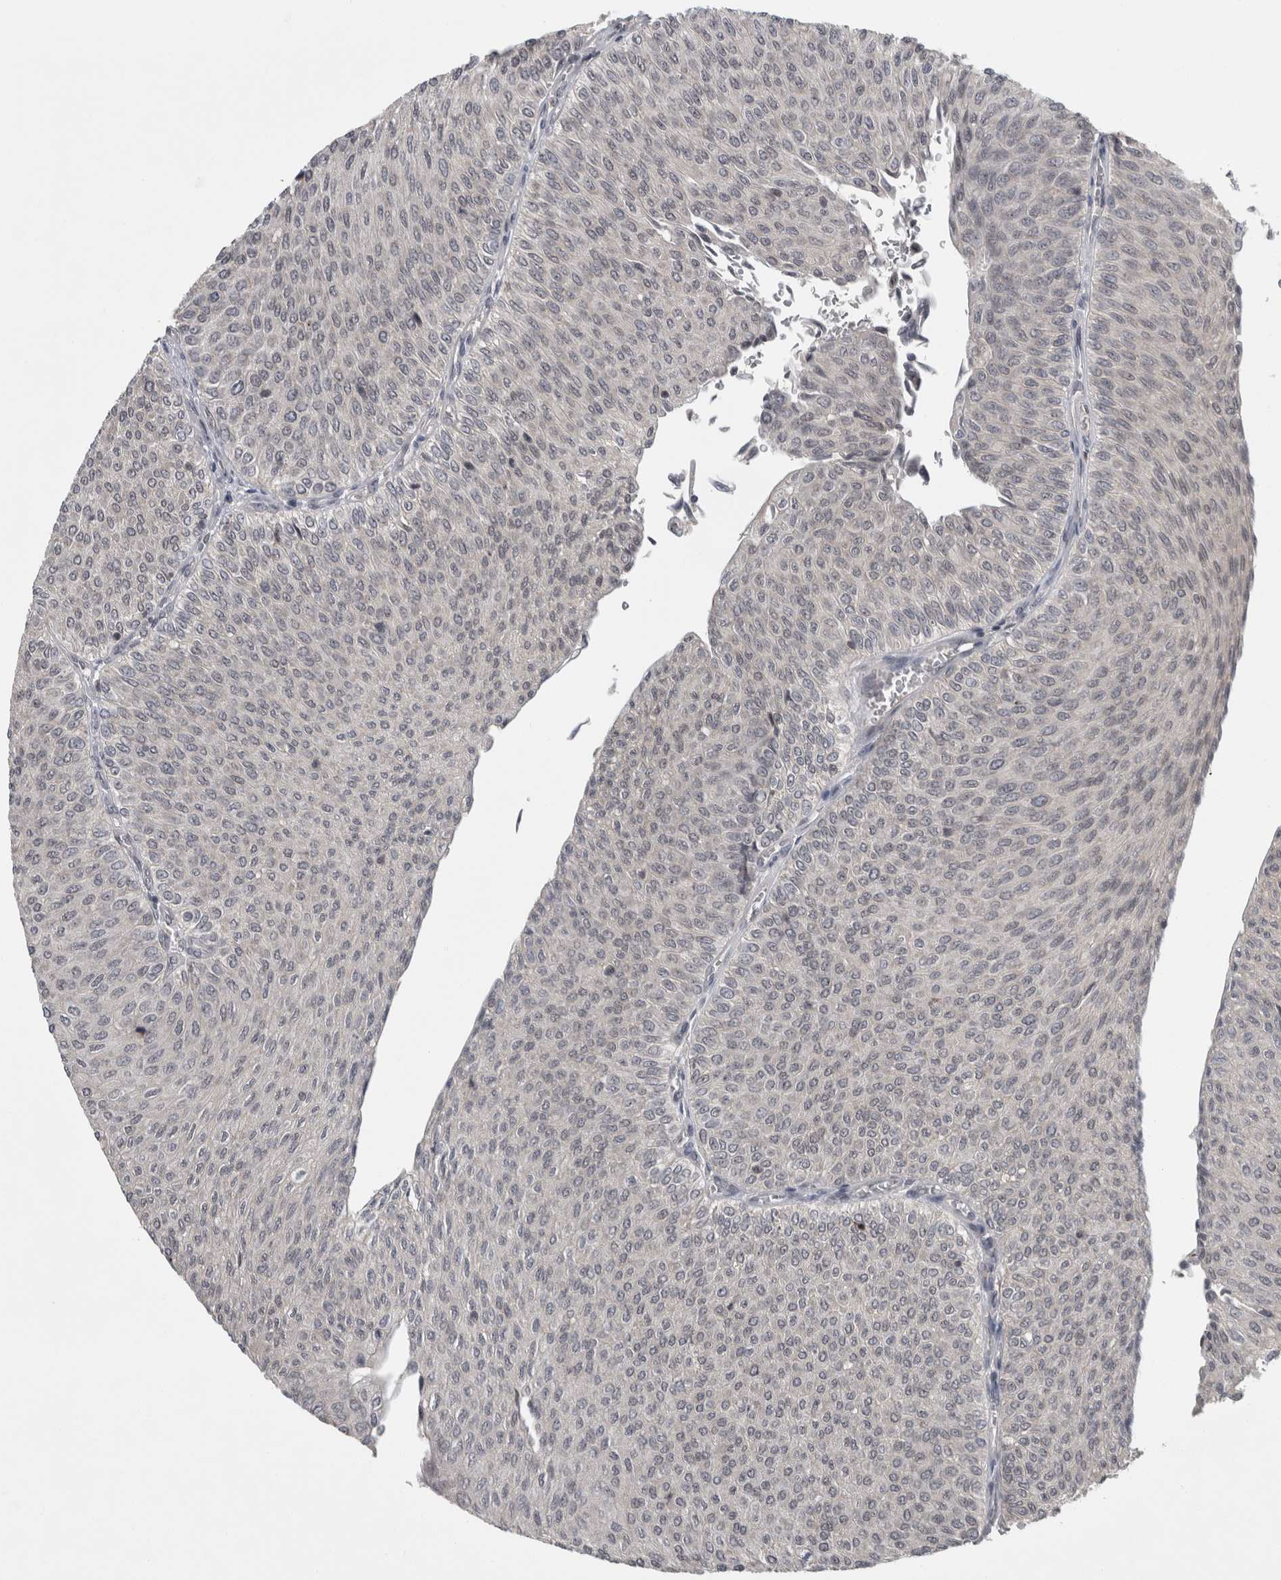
{"staining": {"intensity": "negative", "quantity": "none", "location": "none"}, "tissue": "urothelial cancer", "cell_type": "Tumor cells", "image_type": "cancer", "snomed": [{"axis": "morphology", "description": "Urothelial carcinoma, Low grade"}, {"axis": "topography", "description": "Urinary bladder"}], "caption": "Tumor cells are negative for brown protein staining in urothelial cancer.", "gene": "RBM28", "patient": {"sex": "male", "age": 78}}